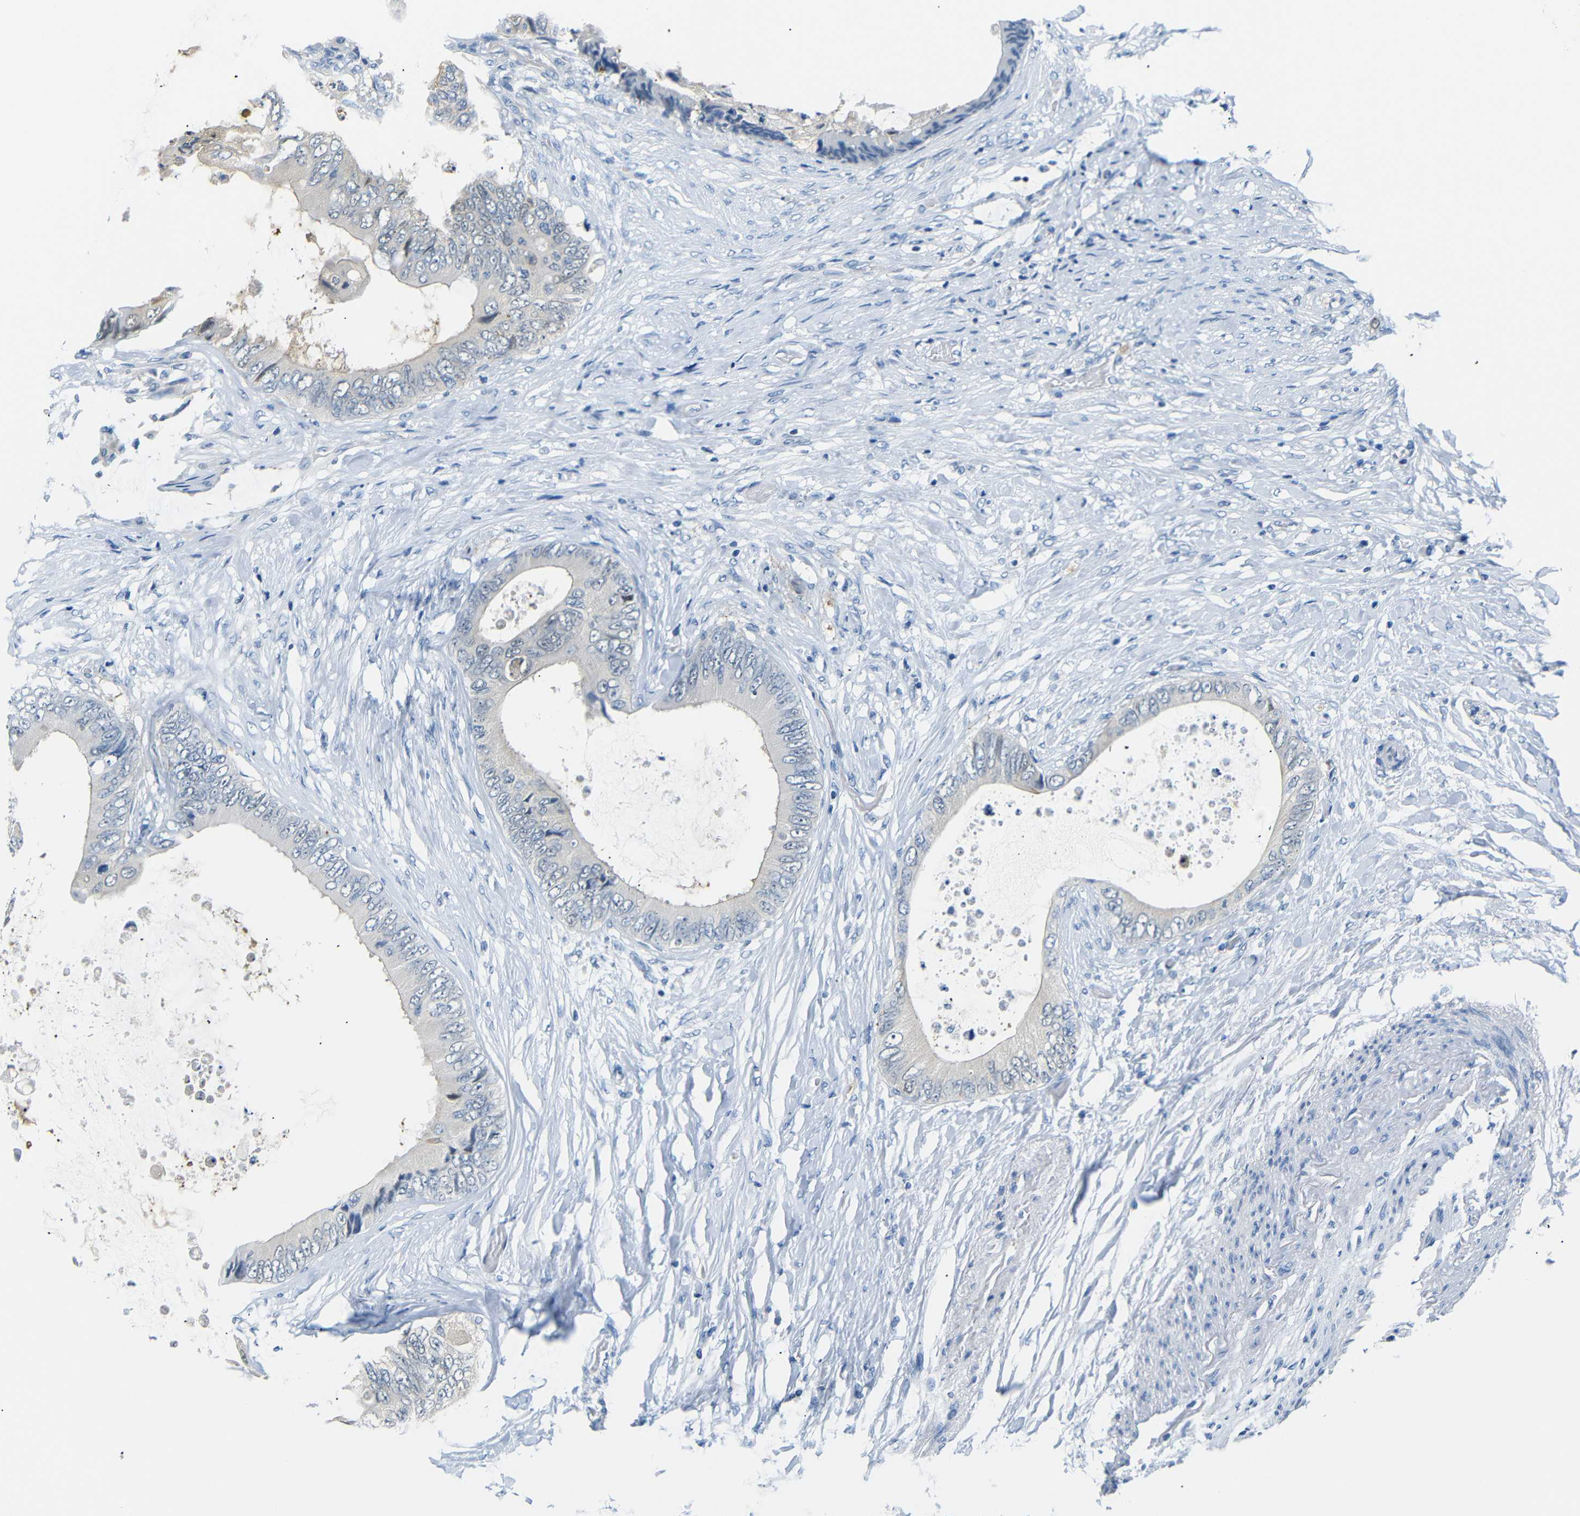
{"staining": {"intensity": "moderate", "quantity": "<25%", "location": "cytoplasmic/membranous"}, "tissue": "colorectal cancer", "cell_type": "Tumor cells", "image_type": "cancer", "snomed": [{"axis": "morphology", "description": "Normal tissue, NOS"}, {"axis": "morphology", "description": "Adenocarcinoma, NOS"}, {"axis": "topography", "description": "Rectum"}, {"axis": "topography", "description": "Peripheral nerve tissue"}], "caption": "Adenocarcinoma (colorectal) was stained to show a protein in brown. There is low levels of moderate cytoplasmic/membranous expression in approximately <25% of tumor cells.", "gene": "SFN", "patient": {"sex": "female", "age": 77}}